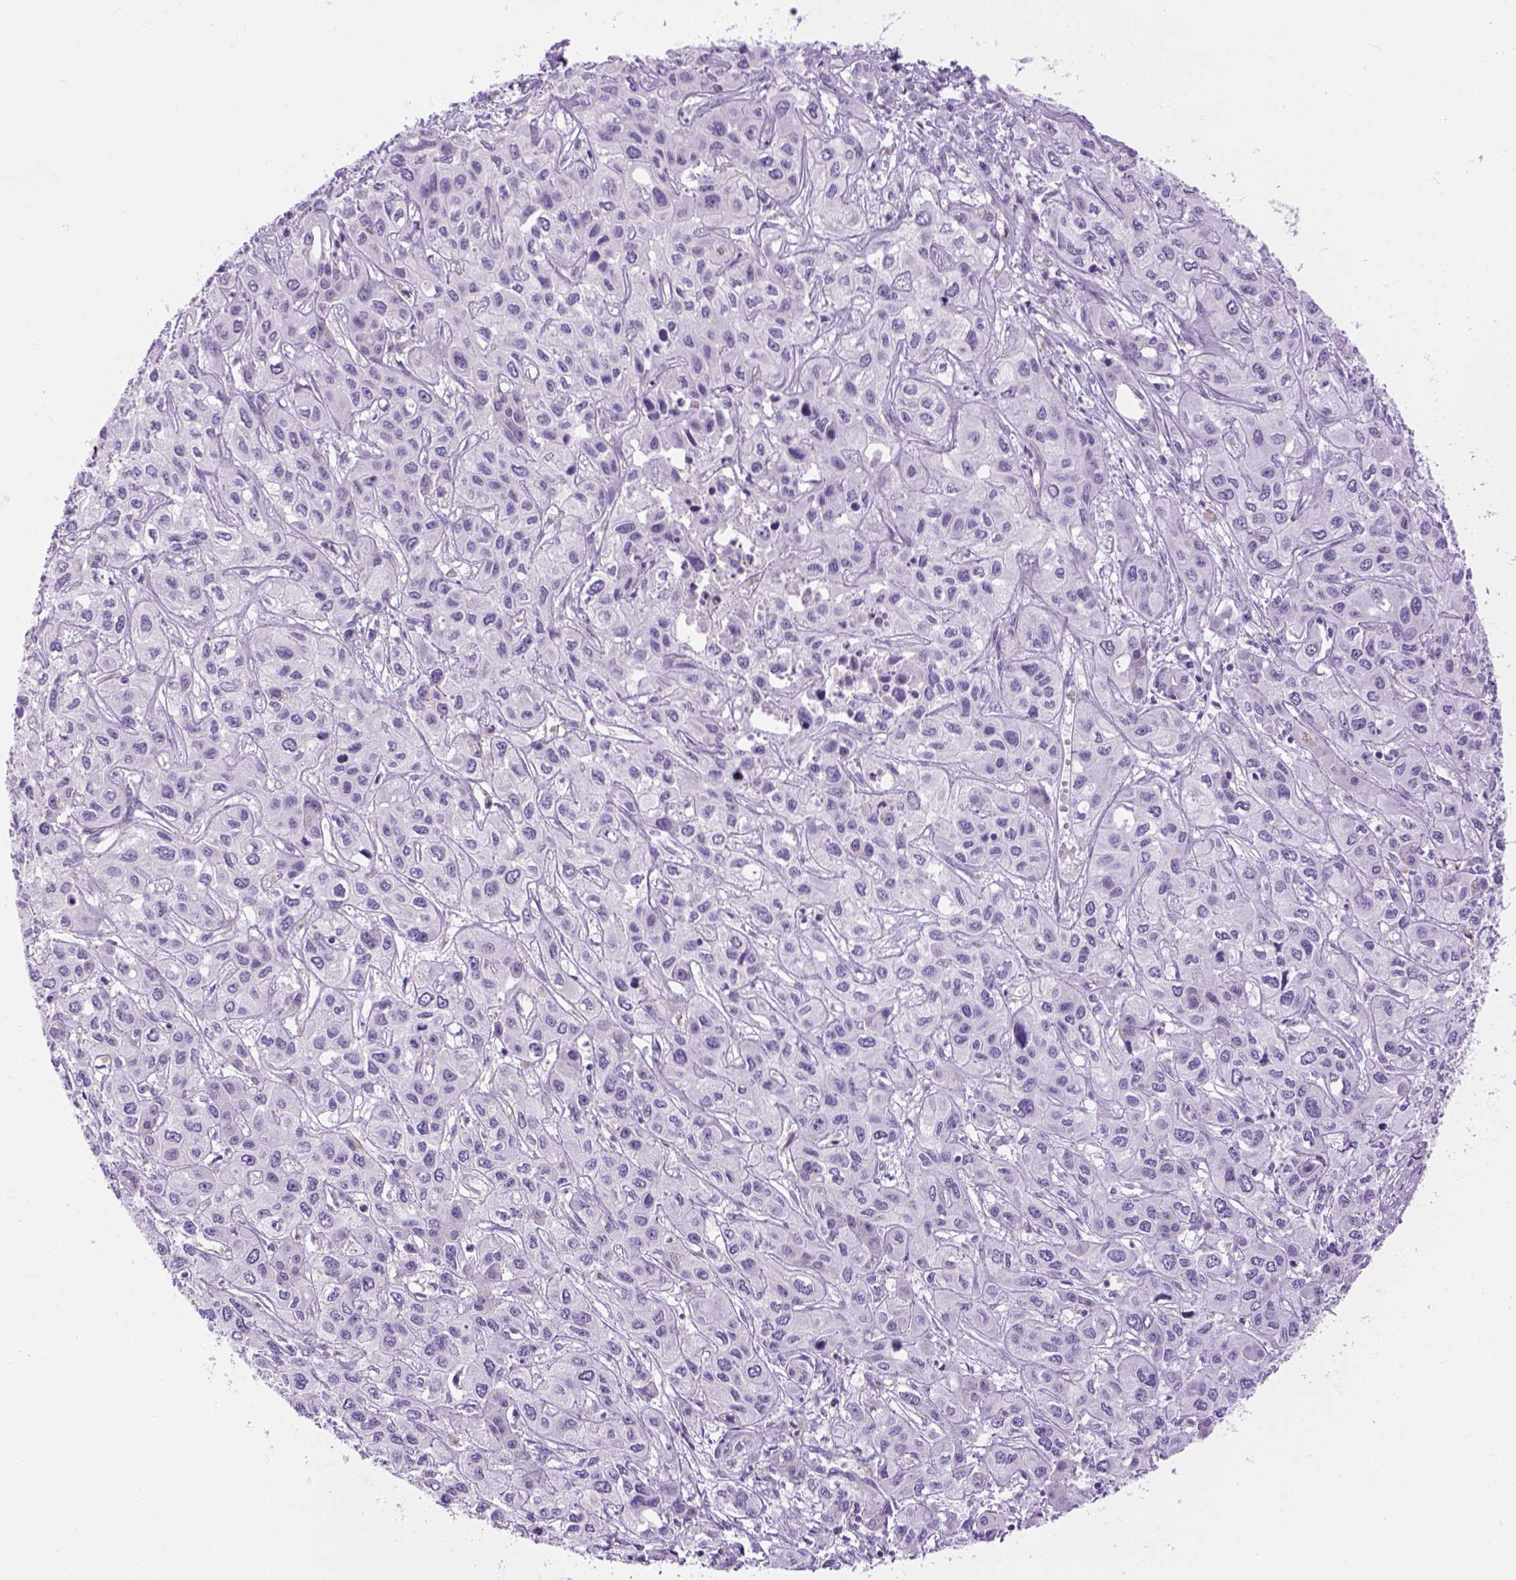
{"staining": {"intensity": "negative", "quantity": "none", "location": "none"}, "tissue": "liver cancer", "cell_type": "Tumor cells", "image_type": "cancer", "snomed": [{"axis": "morphology", "description": "Cholangiocarcinoma"}, {"axis": "topography", "description": "Liver"}], "caption": "High magnification brightfield microscopy of liver cancer stained with DAB (3,3'-diaminobenzidine) (brown) and counterstained with hematoxylin (blue): tumor cells show no significant positivity.", "gene": "TMEM38A", "patient": {"sex": "female", "age": 66}}